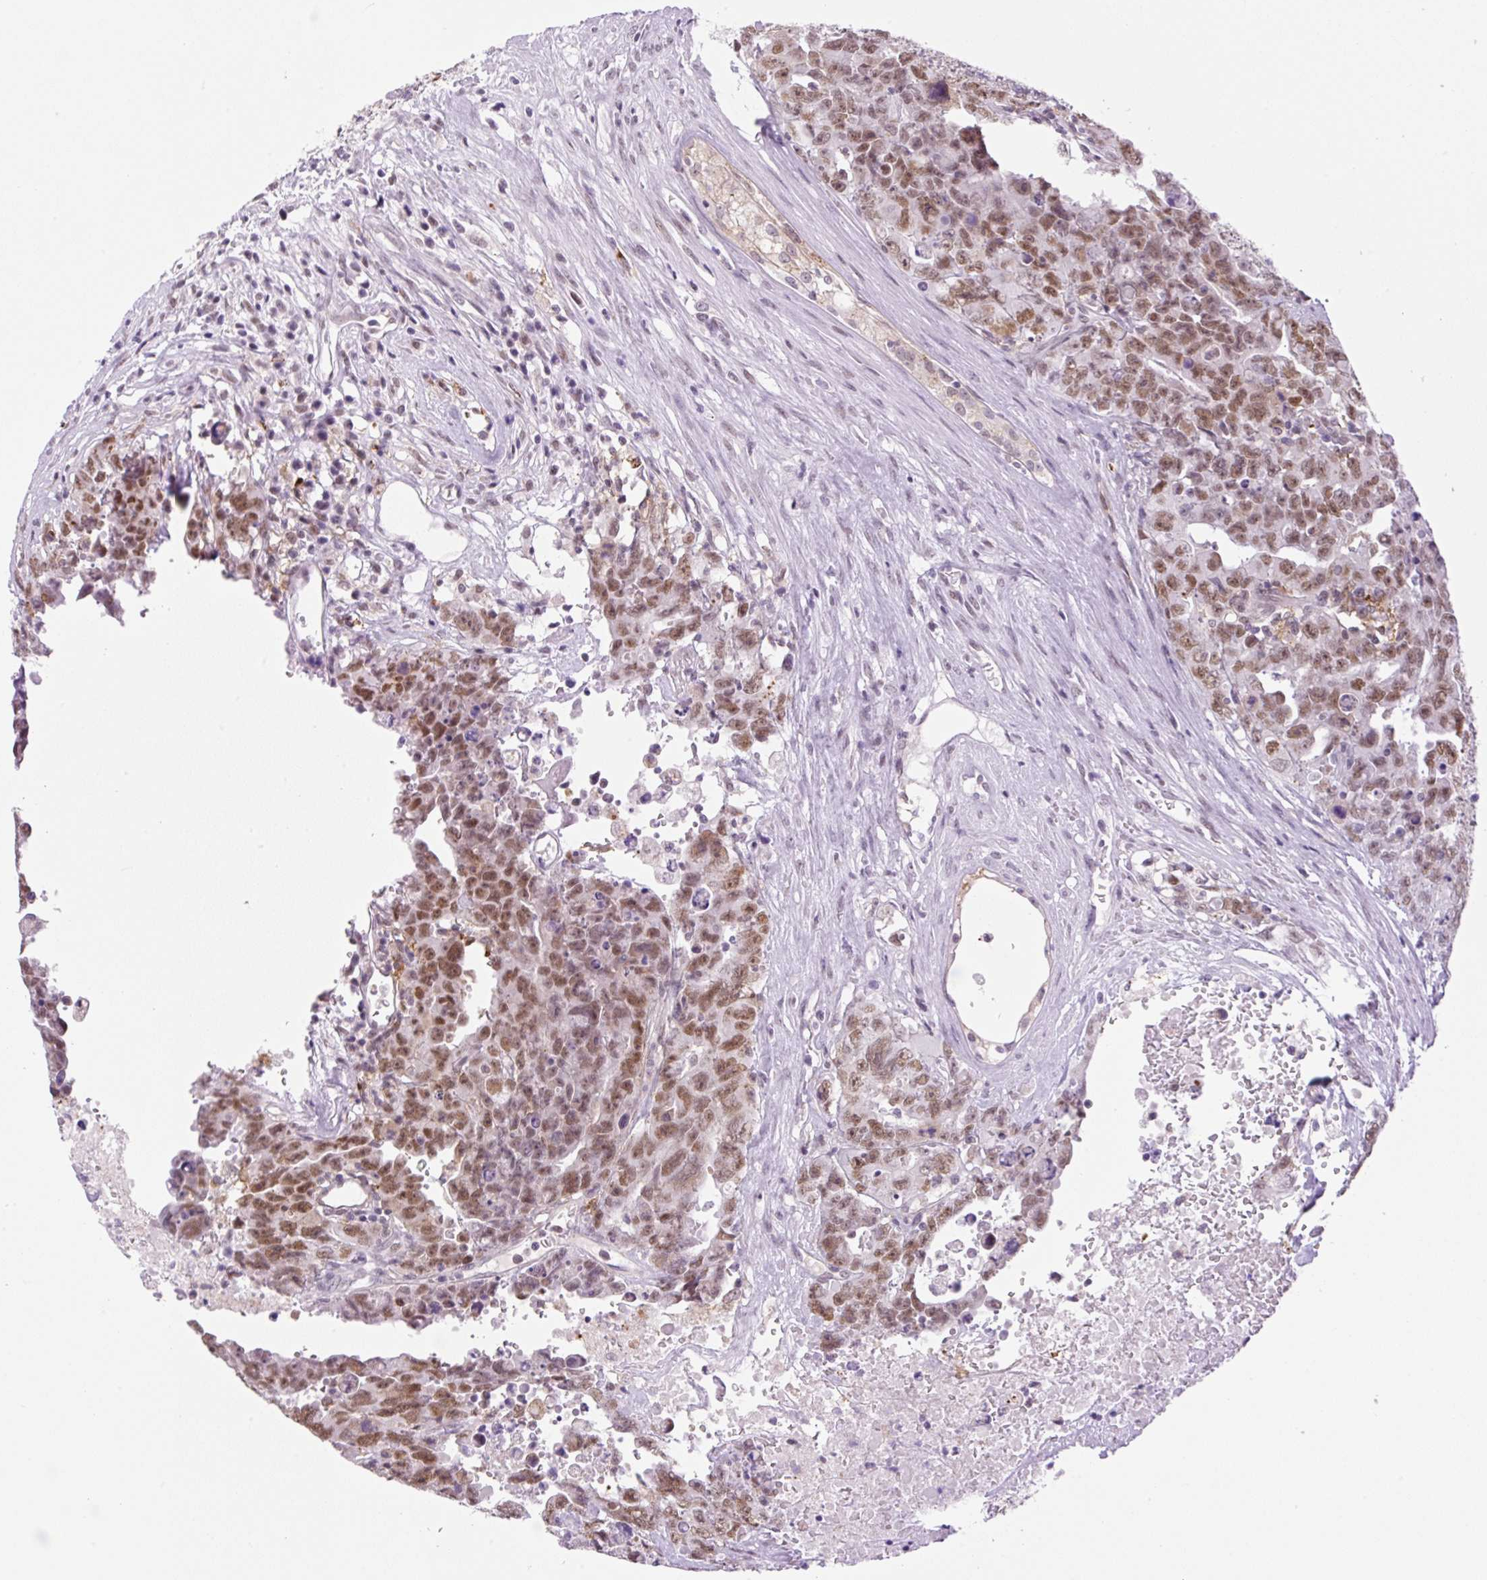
{"staining": {"intensity": "moderate", "quantity": ">75%", "location": "nuclear"}, "tissue": "testis cancer", "cell_type": "Tumor cells", "image_type": "cancer", "snomed": [{"axis": "morphology", "description": "Carcinoma, Embryonal, NOS"}, {"axis": "topography", "description": "Testis"}], "caption": "Immunohistochemistry (IHC) of human embryonal carcinoma (testis) displays medium levels of moderate nuclear expression in approximately >75% of tumor cells.", "gene": "PALM3", "patient": {"sex": "male", "age": 24}}